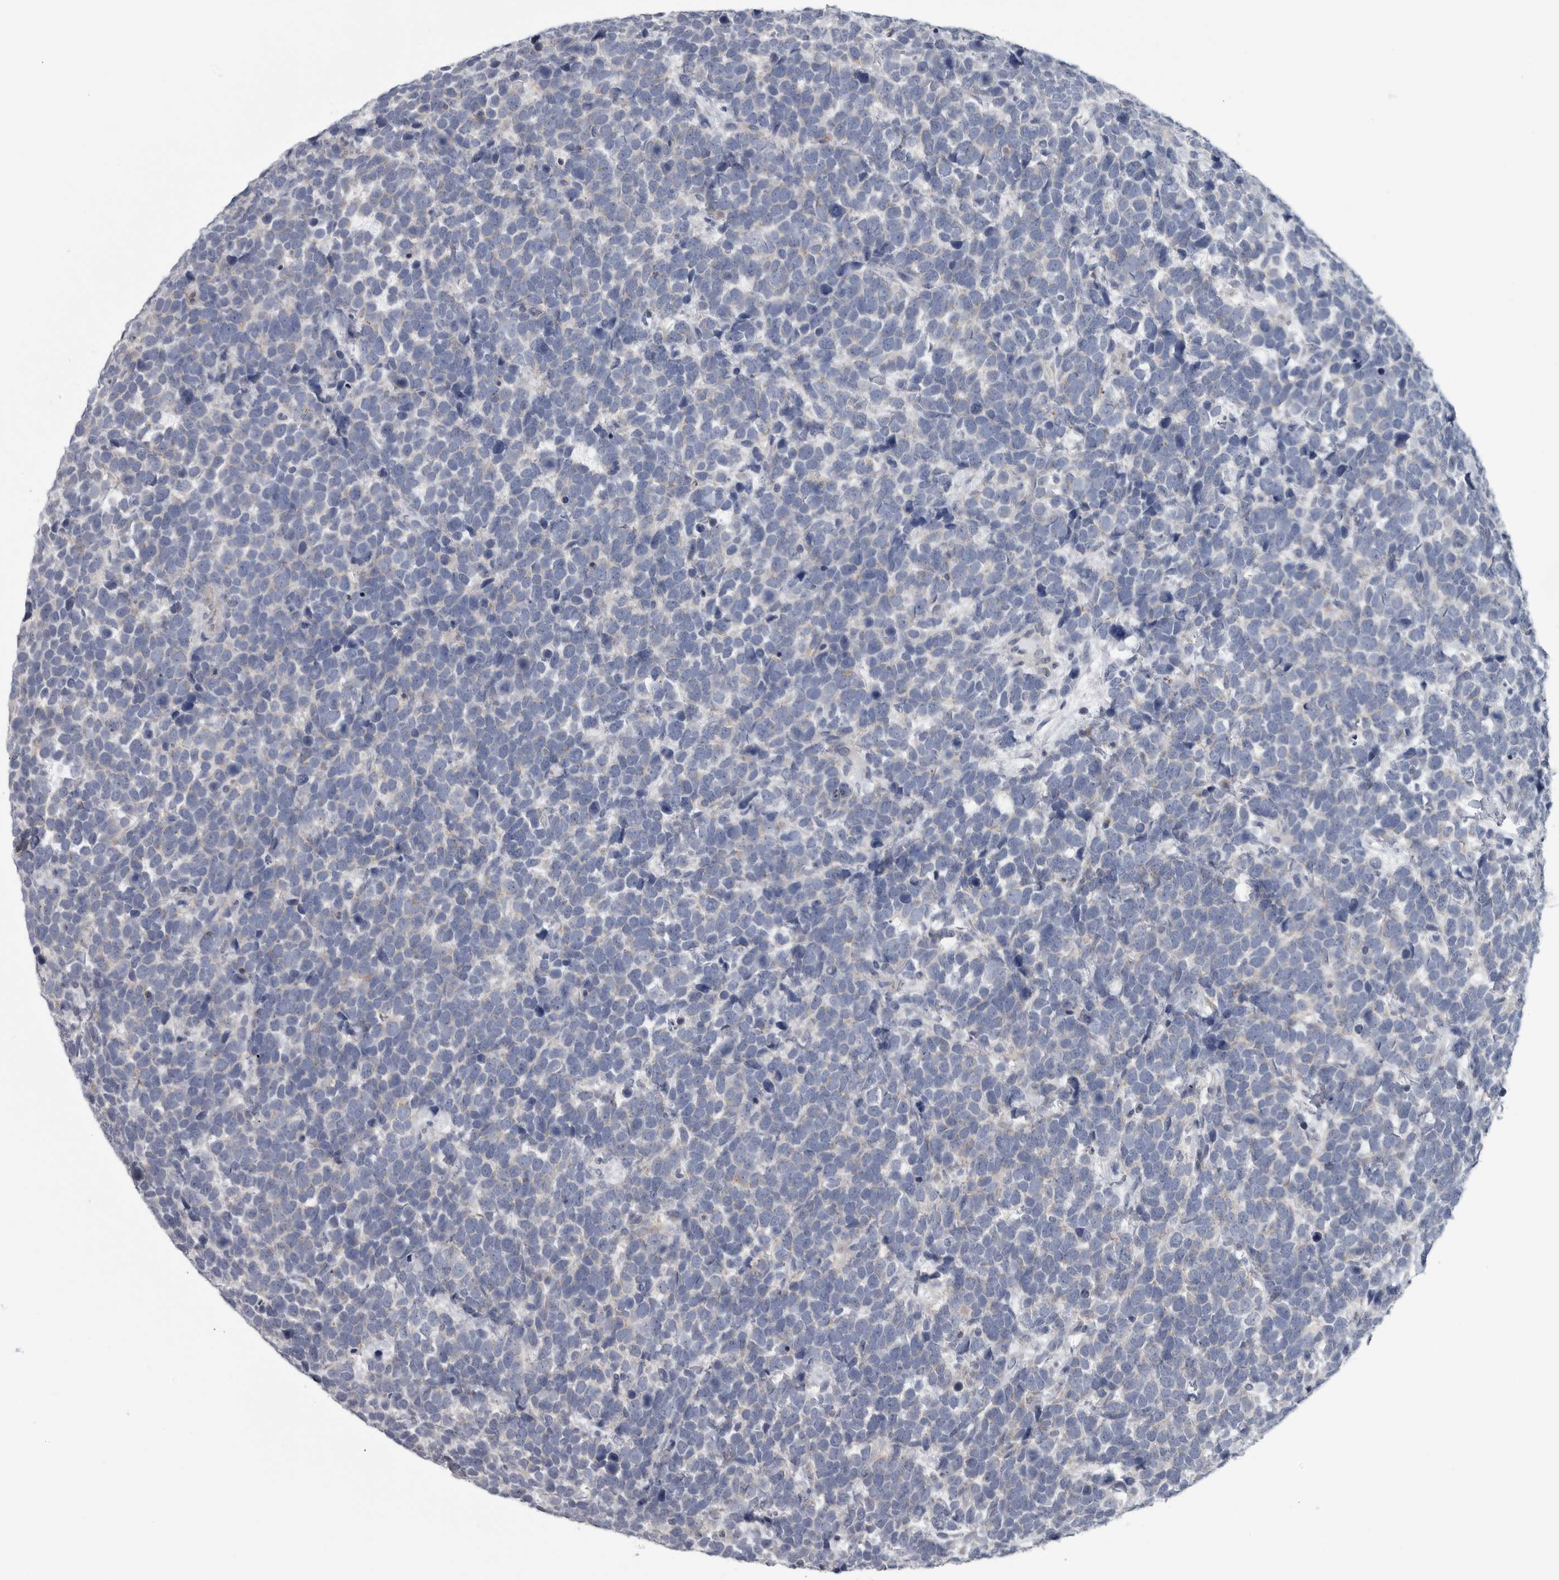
{"staining": {"intensity": "negative", "quantity": "none", "location": "none"}, "tissue": "urothelial cancer", "cell_type": "Tumor cells", "image_type": "cancer", "snomed": [{"axis": "morphology", "description": "Urothelial carcinoma, High grade"}, {"axis": "topography", "description": "Urinary bladder"}], "caption": "Immunohistochemistry micrograph of neoplastic tissue: urothelial carcinoma (high-grade) stained with DAB reveals no significant protein expression in tumor cells.", "gene": "MYOC", "patient": {"sex": "female", "age": 82}}